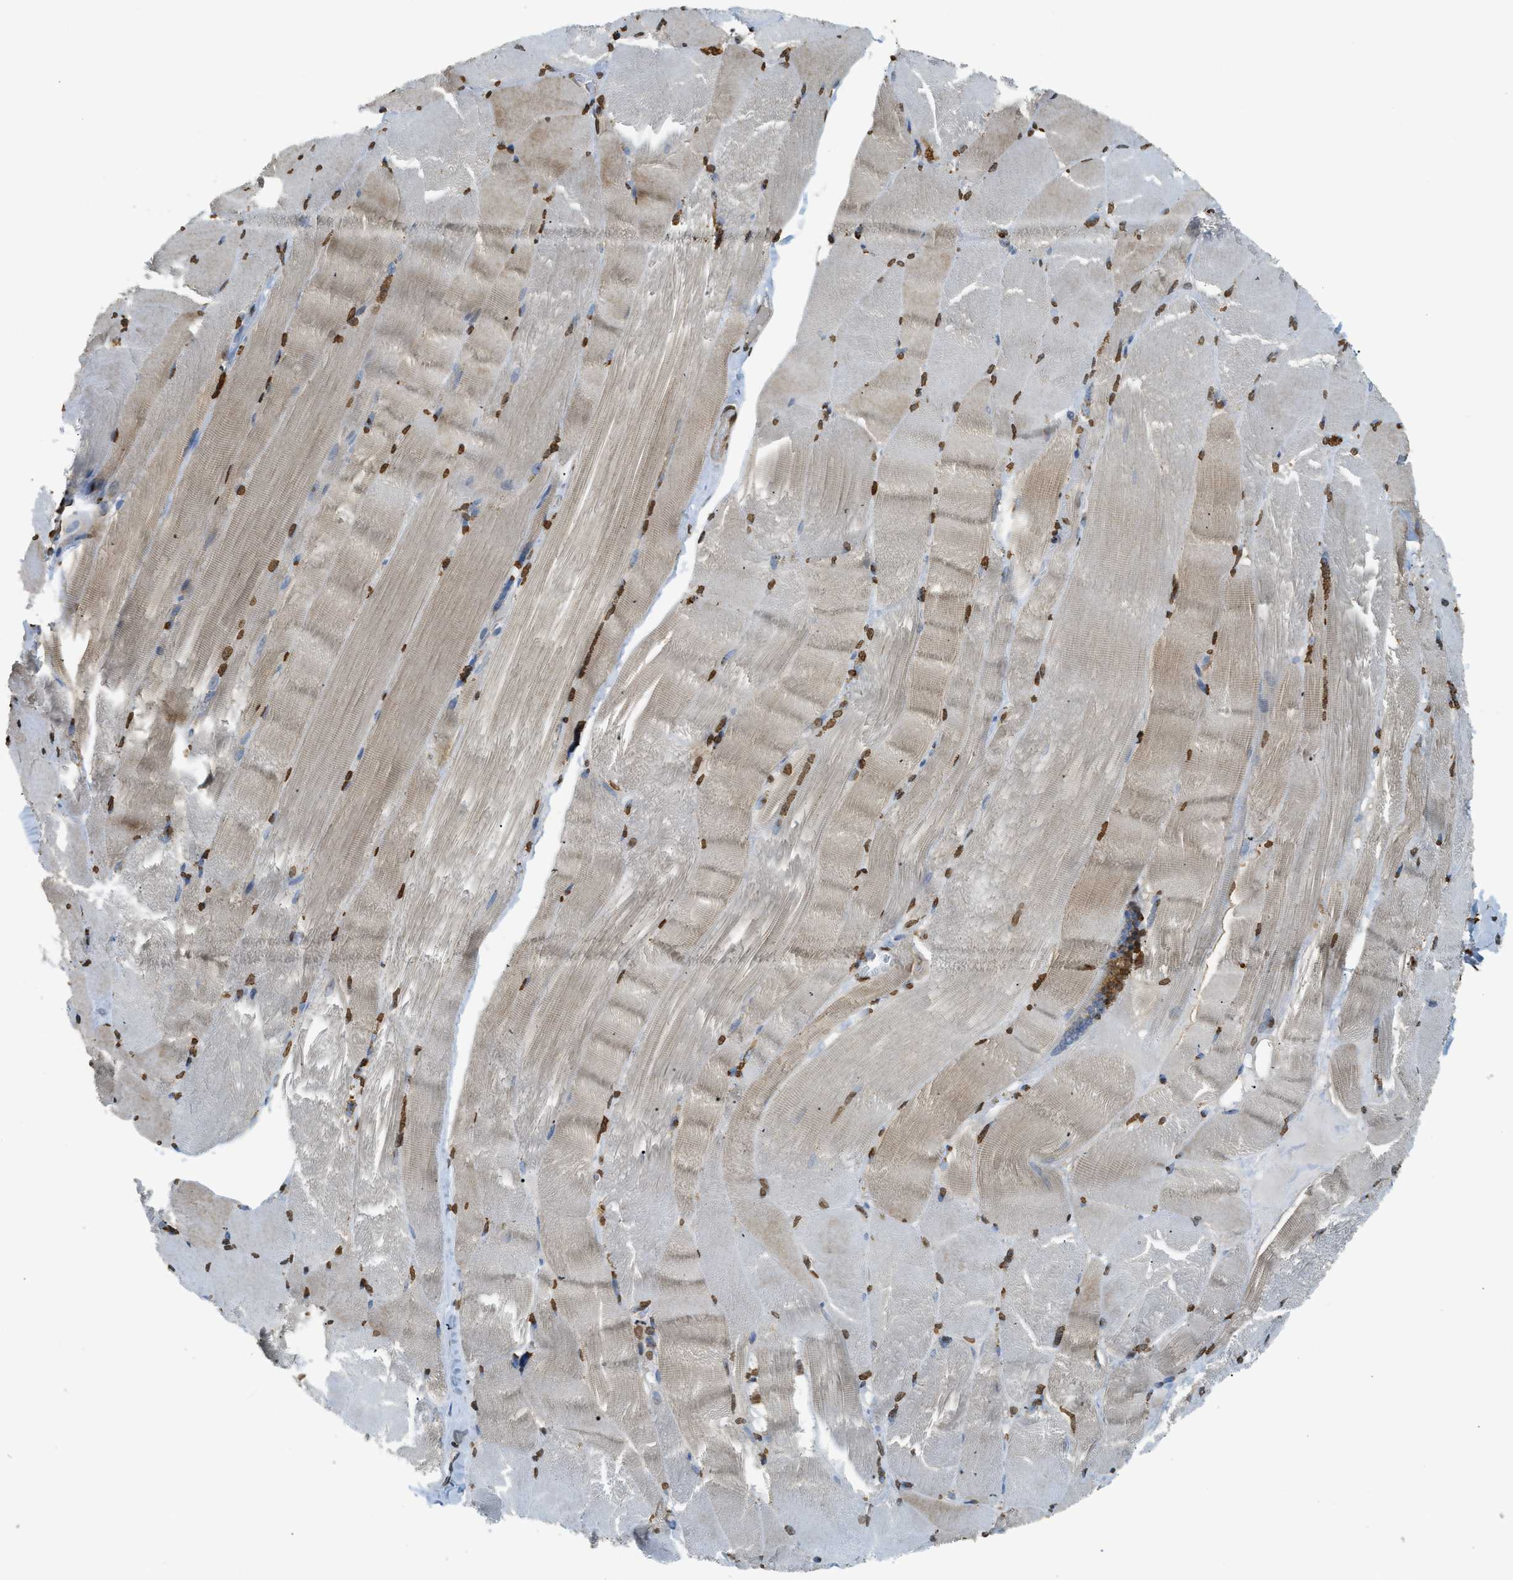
{"staining": {"intensity": "strong", "quantity": "25%-75%", "location": "nuclear"}, "tissue": "skeletal muscle", "cell_type": "Myocytes", "image_type": "normal", "snomed": [{"axis": "morphology", "description": "Normal tissue, NOS"}, {"axis": "topography", "description": "Skin"}, {"axis": "topography", "description": "Skeletal muscle"}], "caption": "Protein positivity by IHC shows strong nuclear staining in approximately 25%-75% of myocytes in unremarkable skeletal muscle. (DAB IHC with brightfield microscopy, high magnification).", "gene": "NR5A2", "patient": {"sex": "male", "age": 83}}